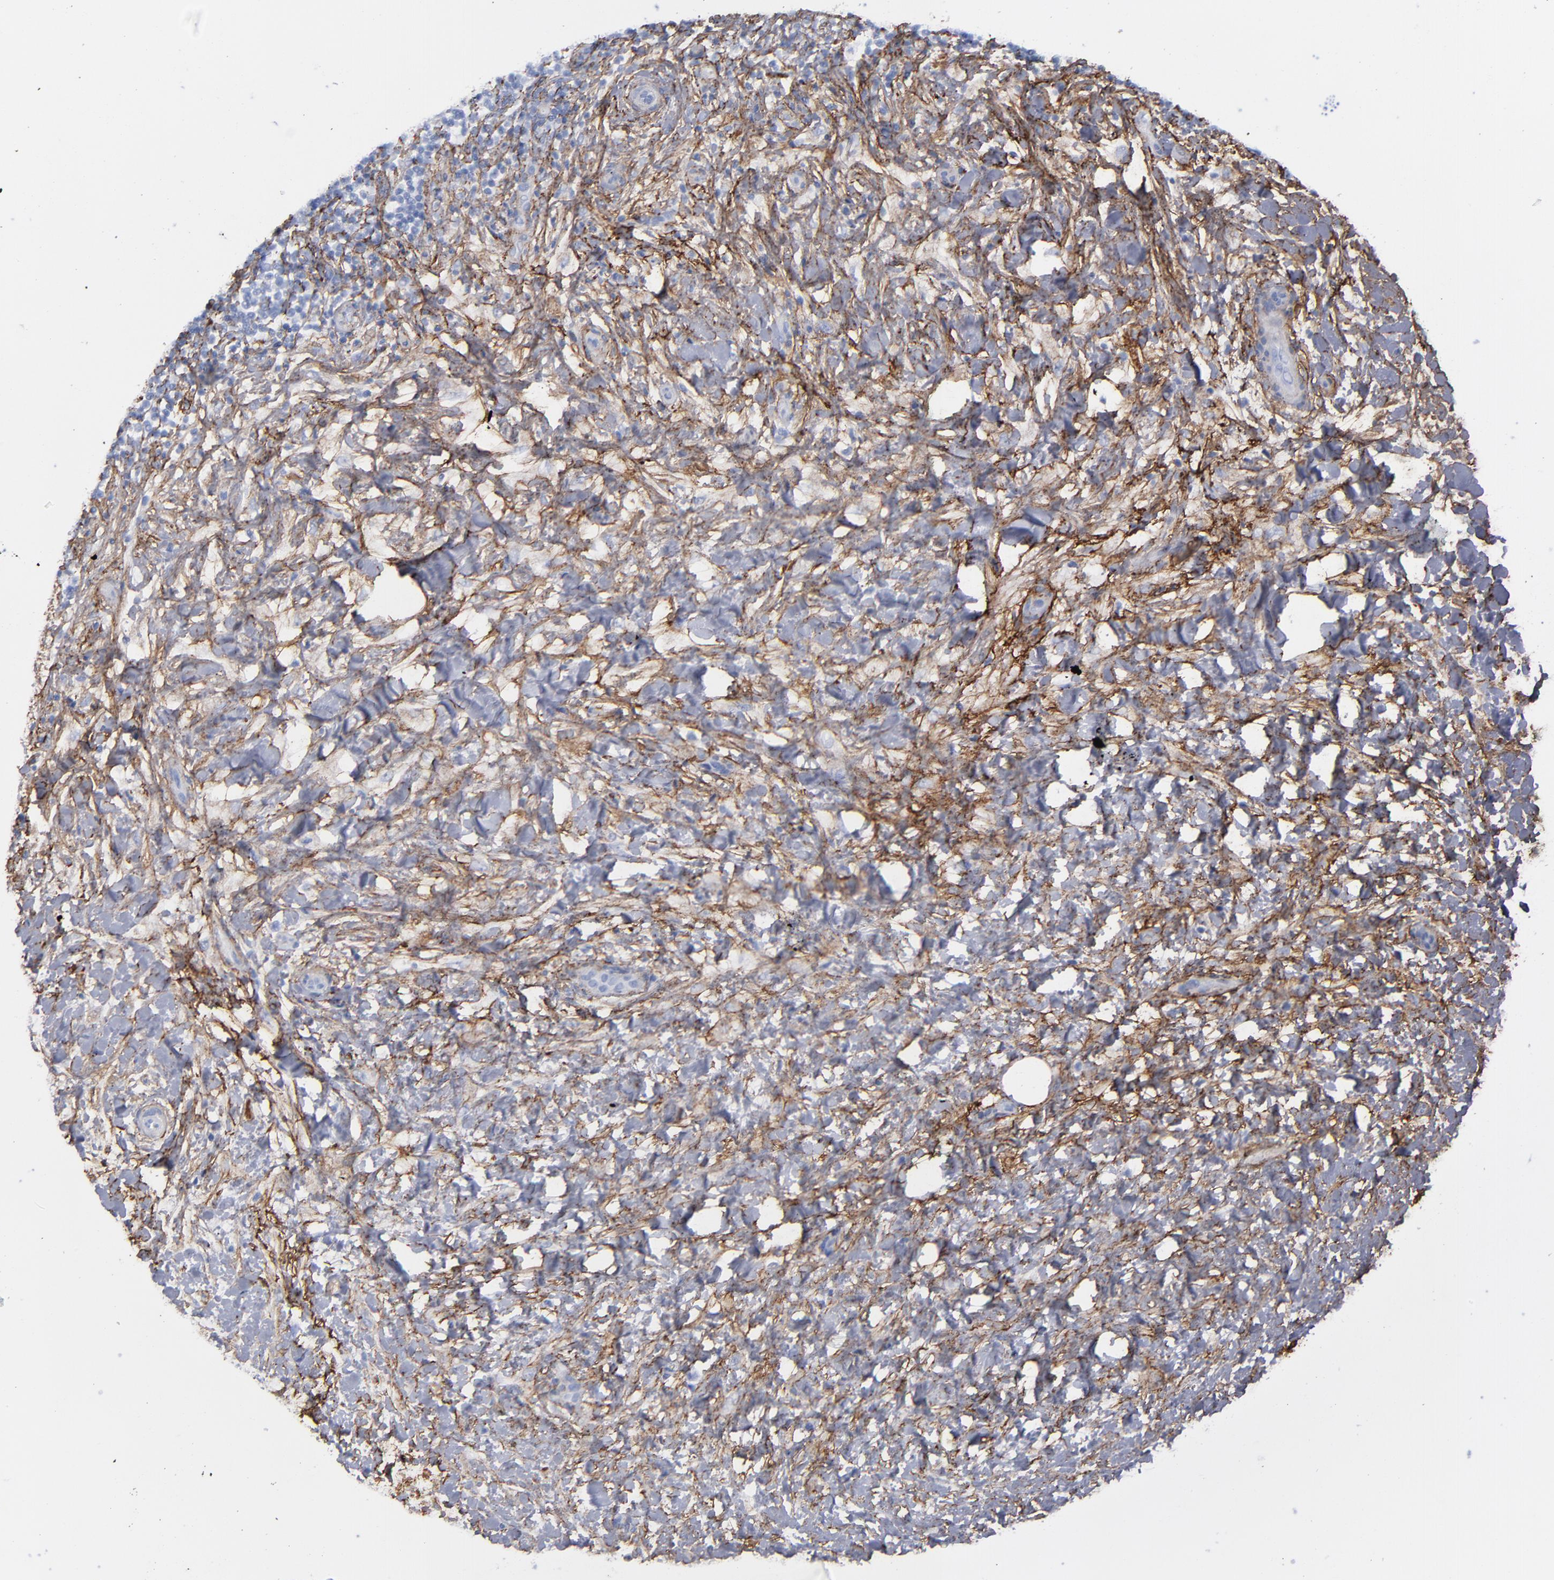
{"staining": {"intensity": "negative", "quantity": "none", "location": "none"}, "tissue": "lymphoma", "cell_type": "Tumor cells", "image_type": "cancer", "snomed": [{"axis": "morphology", "description": "Malignant lymphoma, non-Hodgkin's type, Low grade"}, {"axis": "topography", "description": "Lymph node"}], "caption": "The immunohistochemistry (IHC) photomicrograph has no significant staining in tumor cells of lymphoma tissue.", "gene": "EMILIN1", "patient": {"sex": "female", "age": 76}}